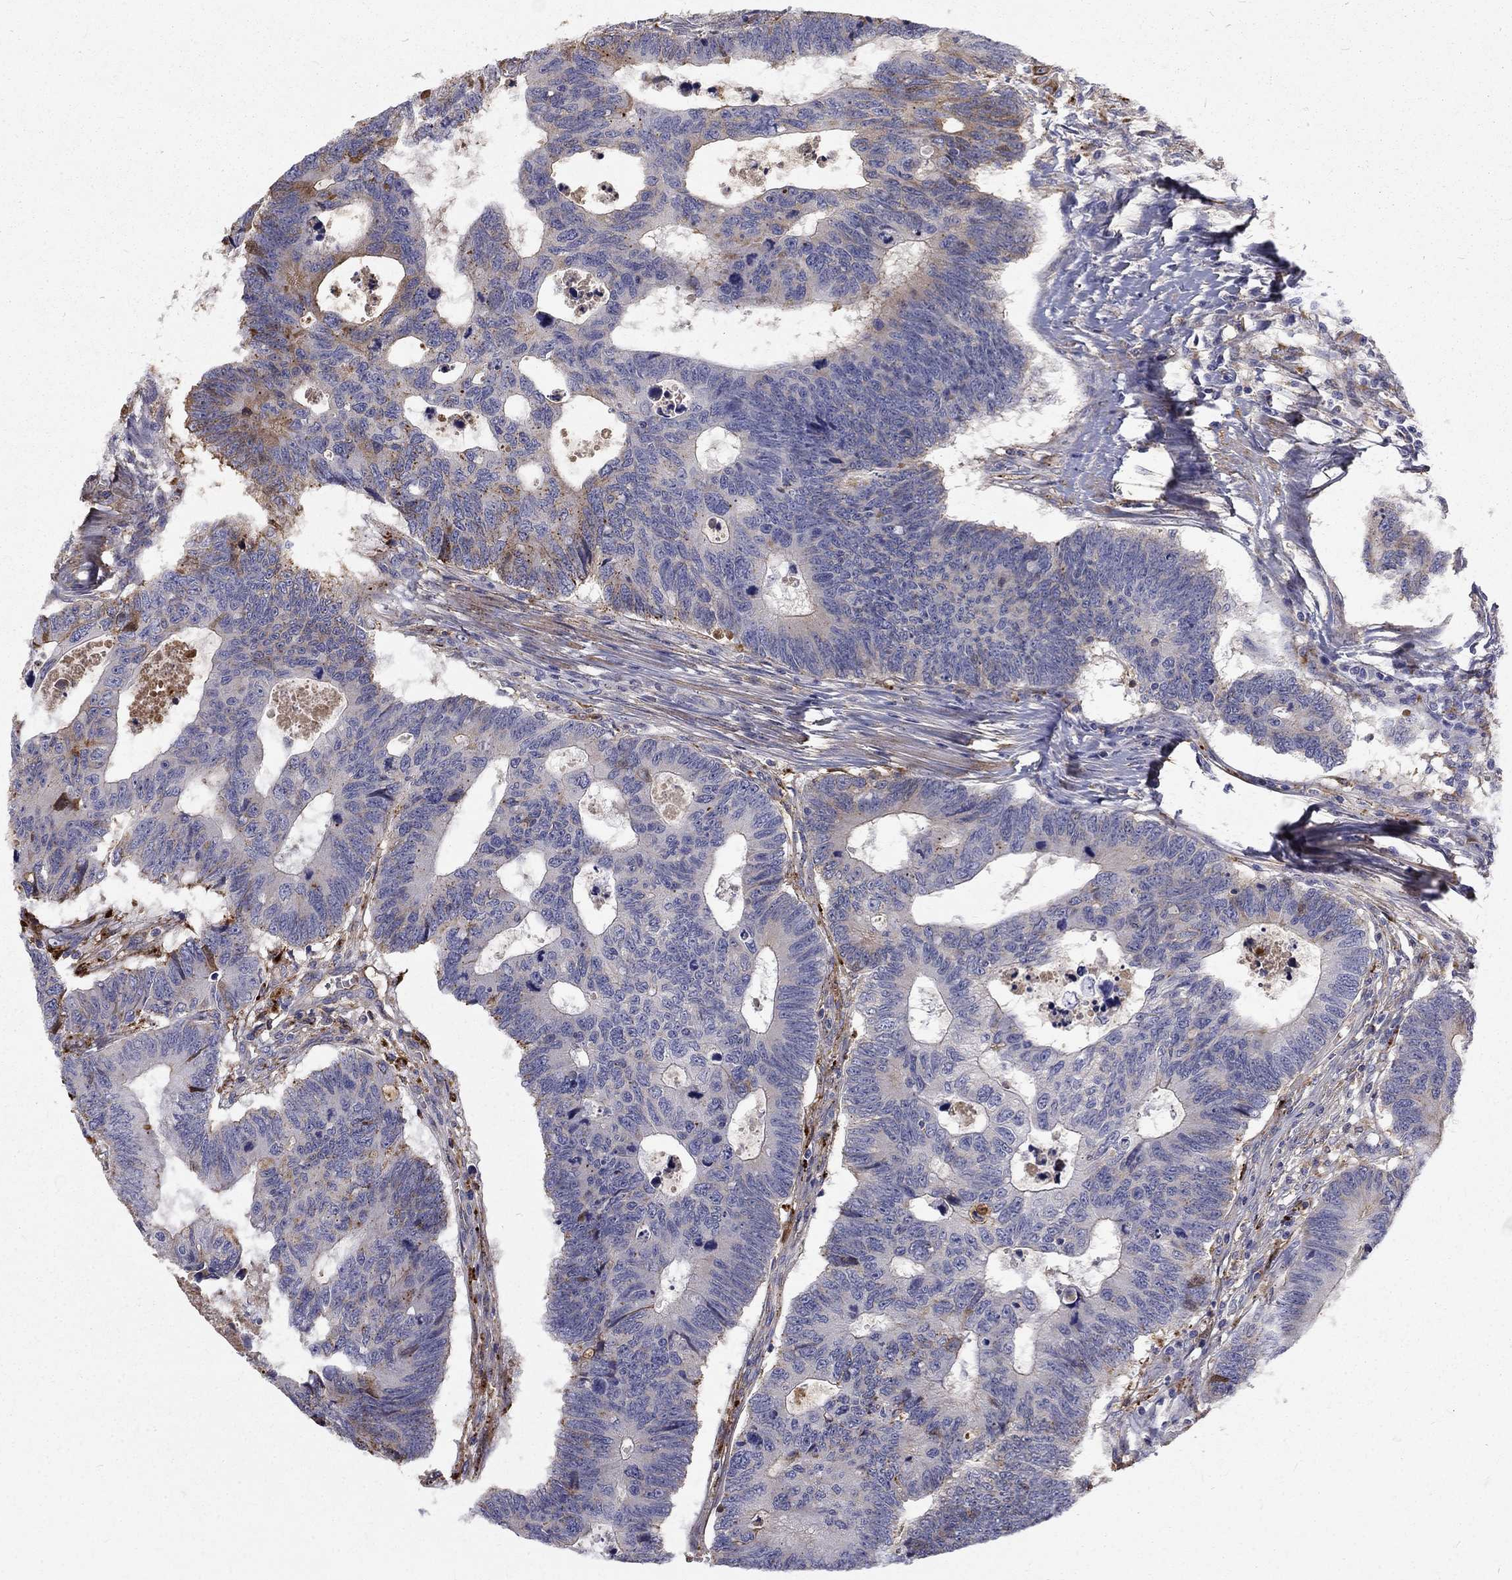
{"staining": {"intensity": "moderate", "quantity": "<25%", "location": "cytoplasmic/membranous"}, "tissue": "colorectal cancer", "cell_type": "Tumor cells", "image_type": "cancer", "snomed": [{"axis": "morphology", "description": "Adenocarcinoma, NOS"}, {"axis": "topography", "description": "Colon"}], "caption": "Immunohistochemical staining of human colorectal cancer (adenocarcinoma) demonstrates low levels of moderate cytoplasmic/membranous protein staining in approximately <25% of tumor cells. The staining is performed using DAB (3,3'-diaminobenzidine) brown chromogen to label protein expression. The nuclei are counter-stained blue using hematoxylin.", "gene": "EPDR1", "patient": {"sex": "female", "age": 77}}